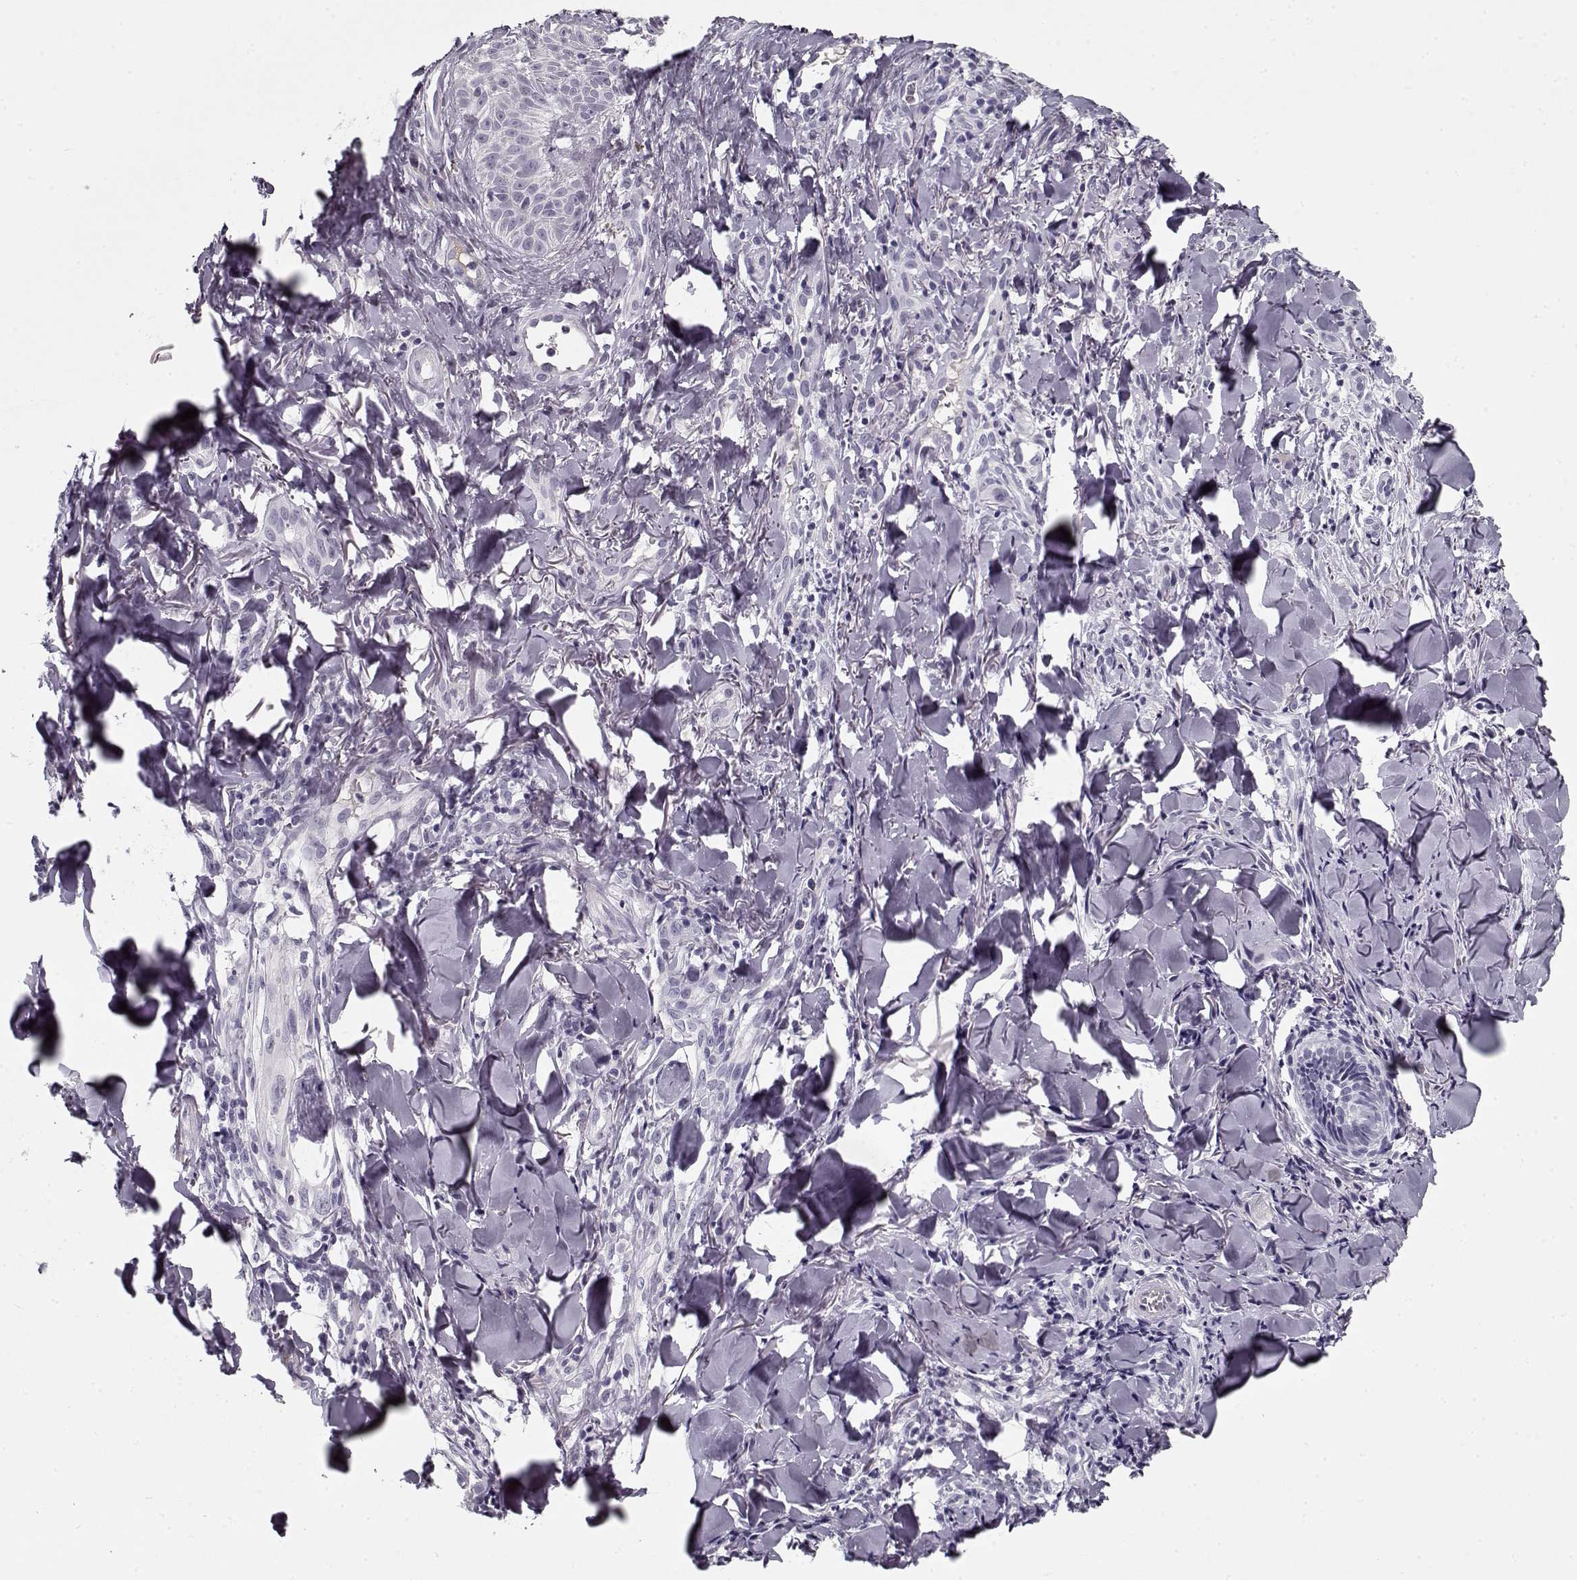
{"staining": {"intensity": "negative", "quantity": "none", "location": "none"}, "tissue": "melanoma", "cell_type": "Tumor cells", "image_type": "cancer", "snomed": [{"axis": "morphology", "description": "Malignant melanoma, NOS"}, {"axis": "topography", "description": "Skin"}], "caption": "Immunohistochemical staining of malignant melanoma demonstrates no significant staining in tumor cells. (Immunohistochemistry (ihc), brightfield microscopy, high magnification).", "gene": "SPACA9", "patient": {"sex": "male", "age": 67}}